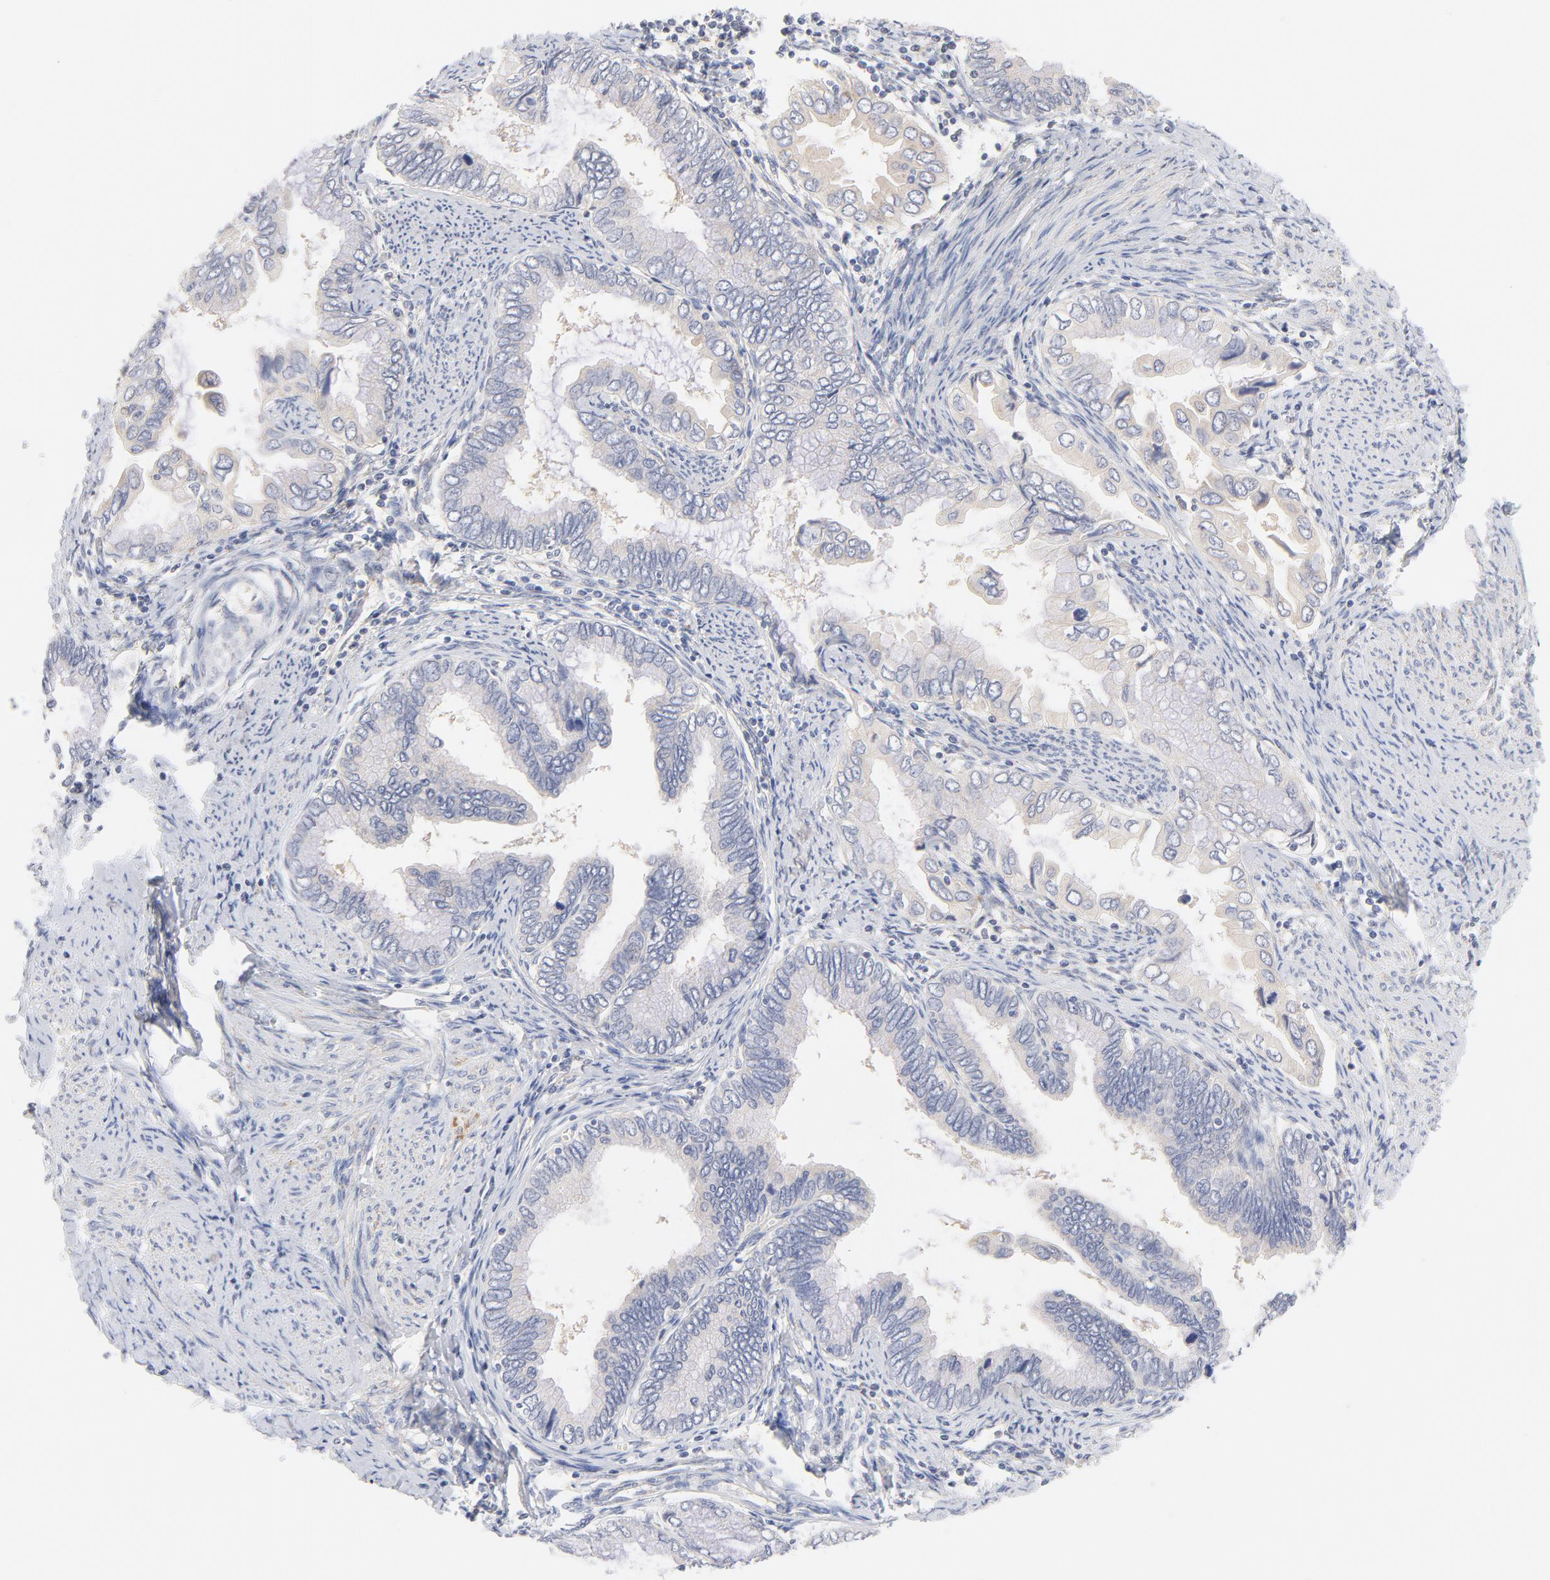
{"staining": {"intensity": "negative", "quantity": "none", "location": "none"}, "tissue": "cervical cancer", "cell_type": "Tumor cells", "image_type": "cancer", "snomed": [{"axis": "morphology", "description": "Adenocarcinoma, NOS"}, {"axis": "topography", "description": "Cervix"}], "caption": "Tumor cells are negative for brown protein staining in adenocarcinoma (cervical).", "gene": "MTERF2", "patient": {"sex": "female", "age": 49}}